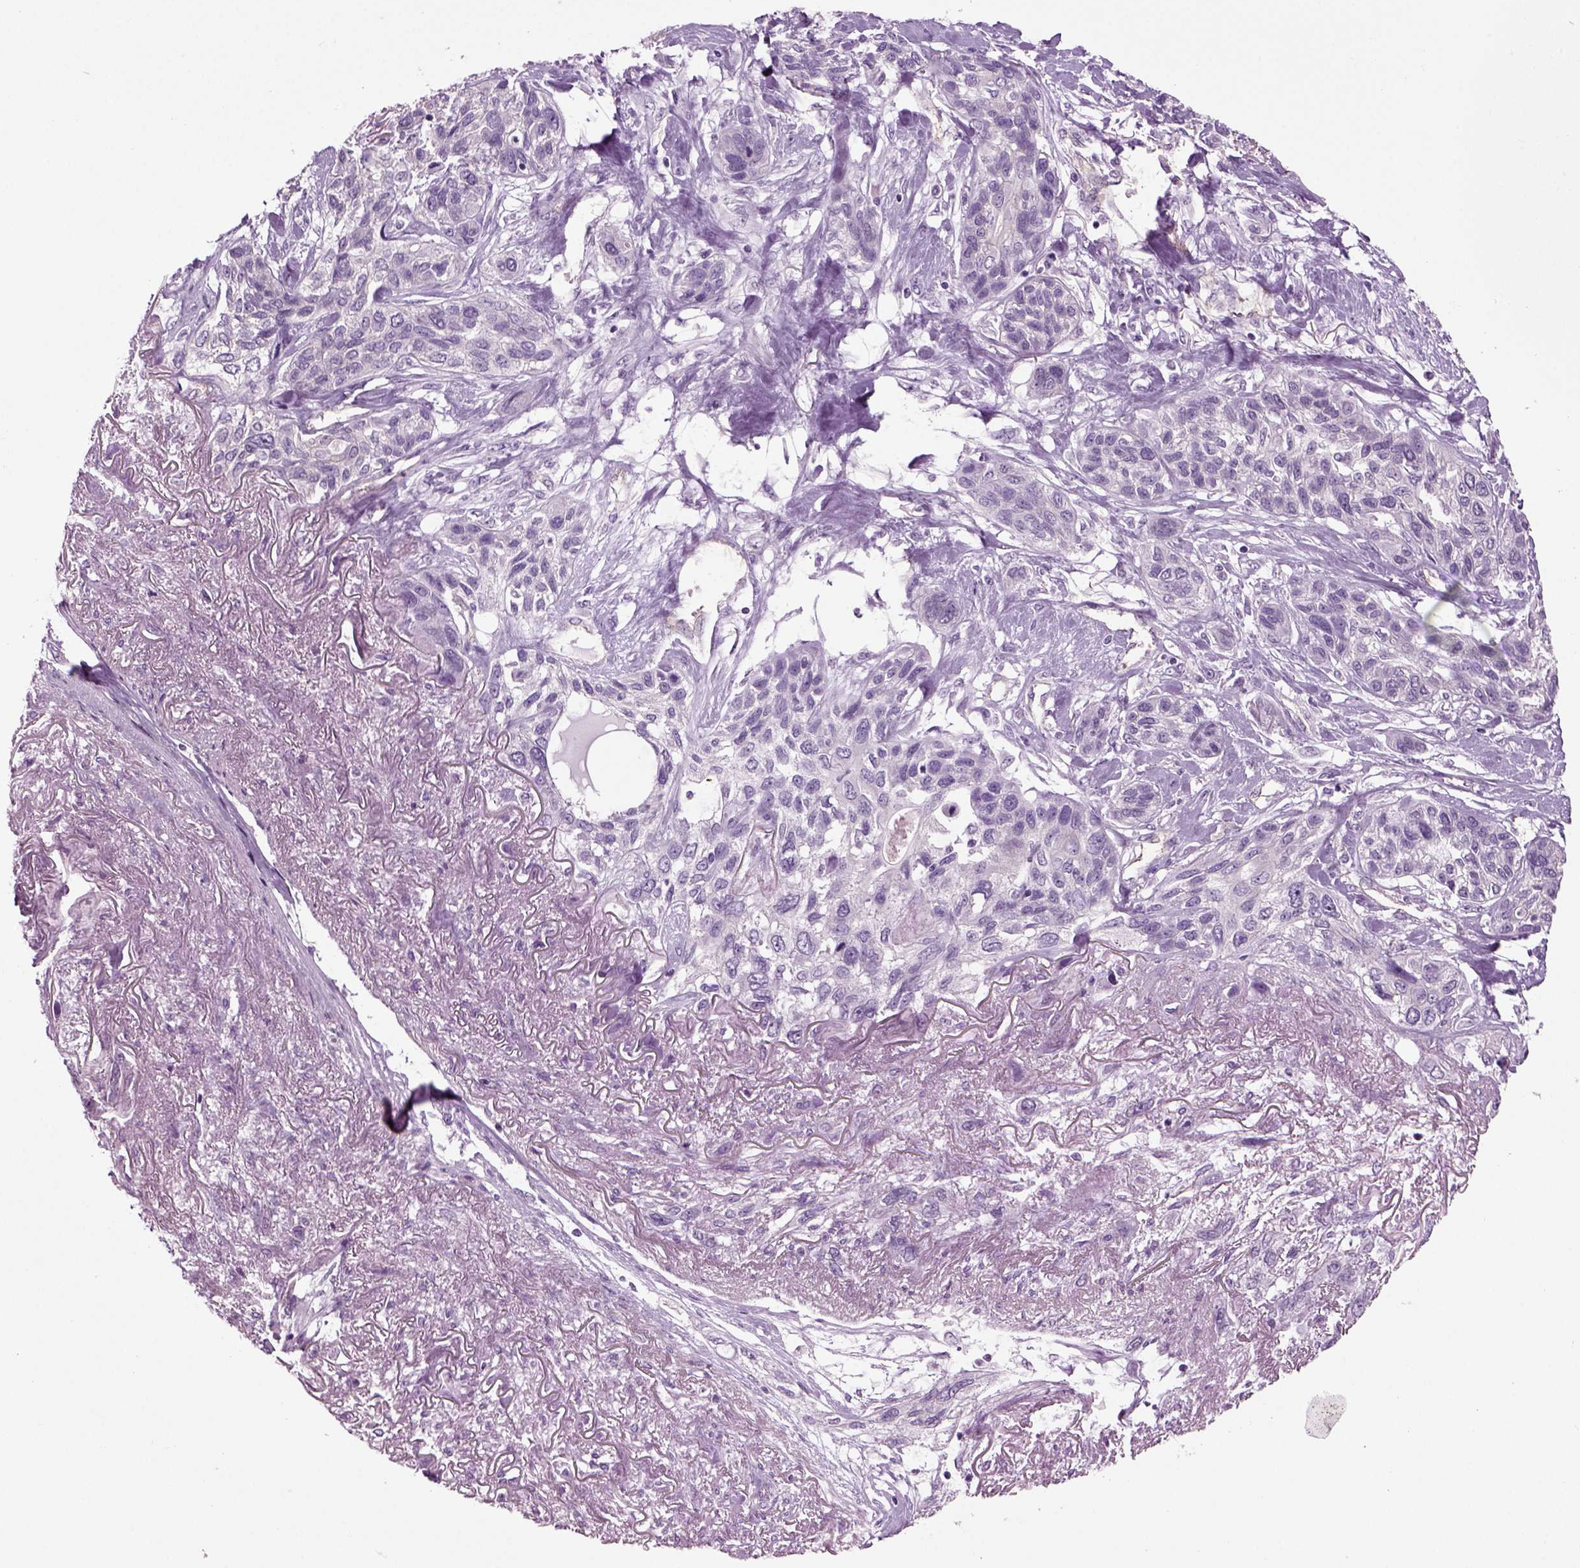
{"staining": {"intensity": "negative", "quantity": "none", "location": "none"}, "tissue": "lung cancer", "cell_type": "Tumor cells", "image_type": "cancer", "snomed": [{"axis": "morphology", "description": "Squamous cell carcinoma, NOS"}, {"axis": "topography", "description": "Lung"}], "caption": "Lung squamous cell carcinoma stained for a protein using IHC reveals no positivity tumor cells.", "gene": "COL9A2", "patient": {"sex": "female", "age": 70}}